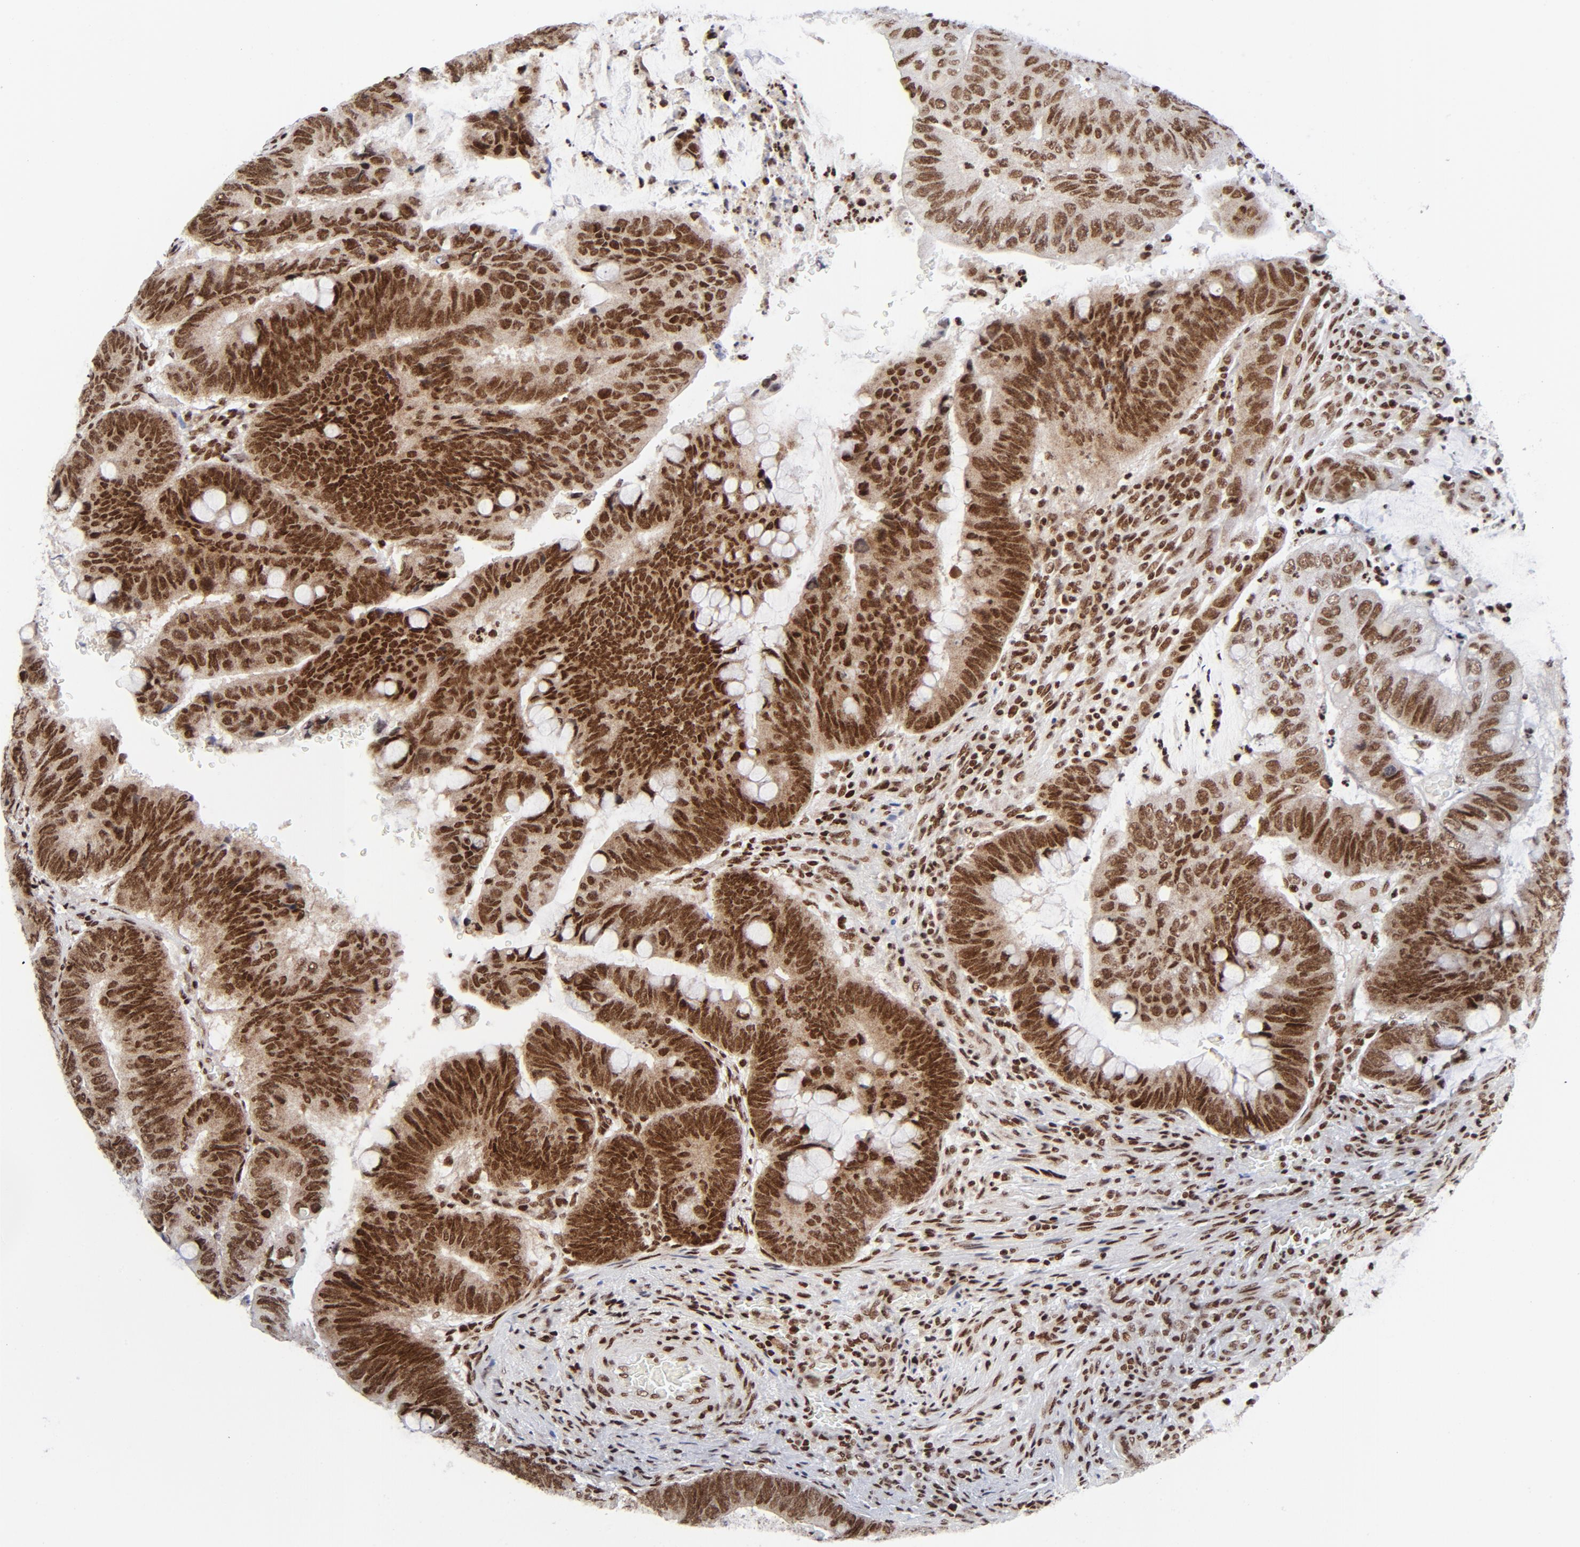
{"staining": {"intensity": "strong", "quantity": ">75%", "location": "nuclear"}, "tissue": "colorectal cancer", "cell_type": "Tumor cells", "image_type": "cancer", "snomed": [{"axis": "morphology", "description": "Normal tissue, NOS"}, {"axis": "morphology", "description": "Adenocarcinoma, NOS"}, {"axis": "topography", "description": "Rectum"}], "caption": "Immunohistochemical staining of adenocarcinoma (colorectal) reveals high levels of strong nuclear staining in approximately >75% of tumor cells.", "gene": "NFYB", "patient": {"sex": "male", "age": 92}}